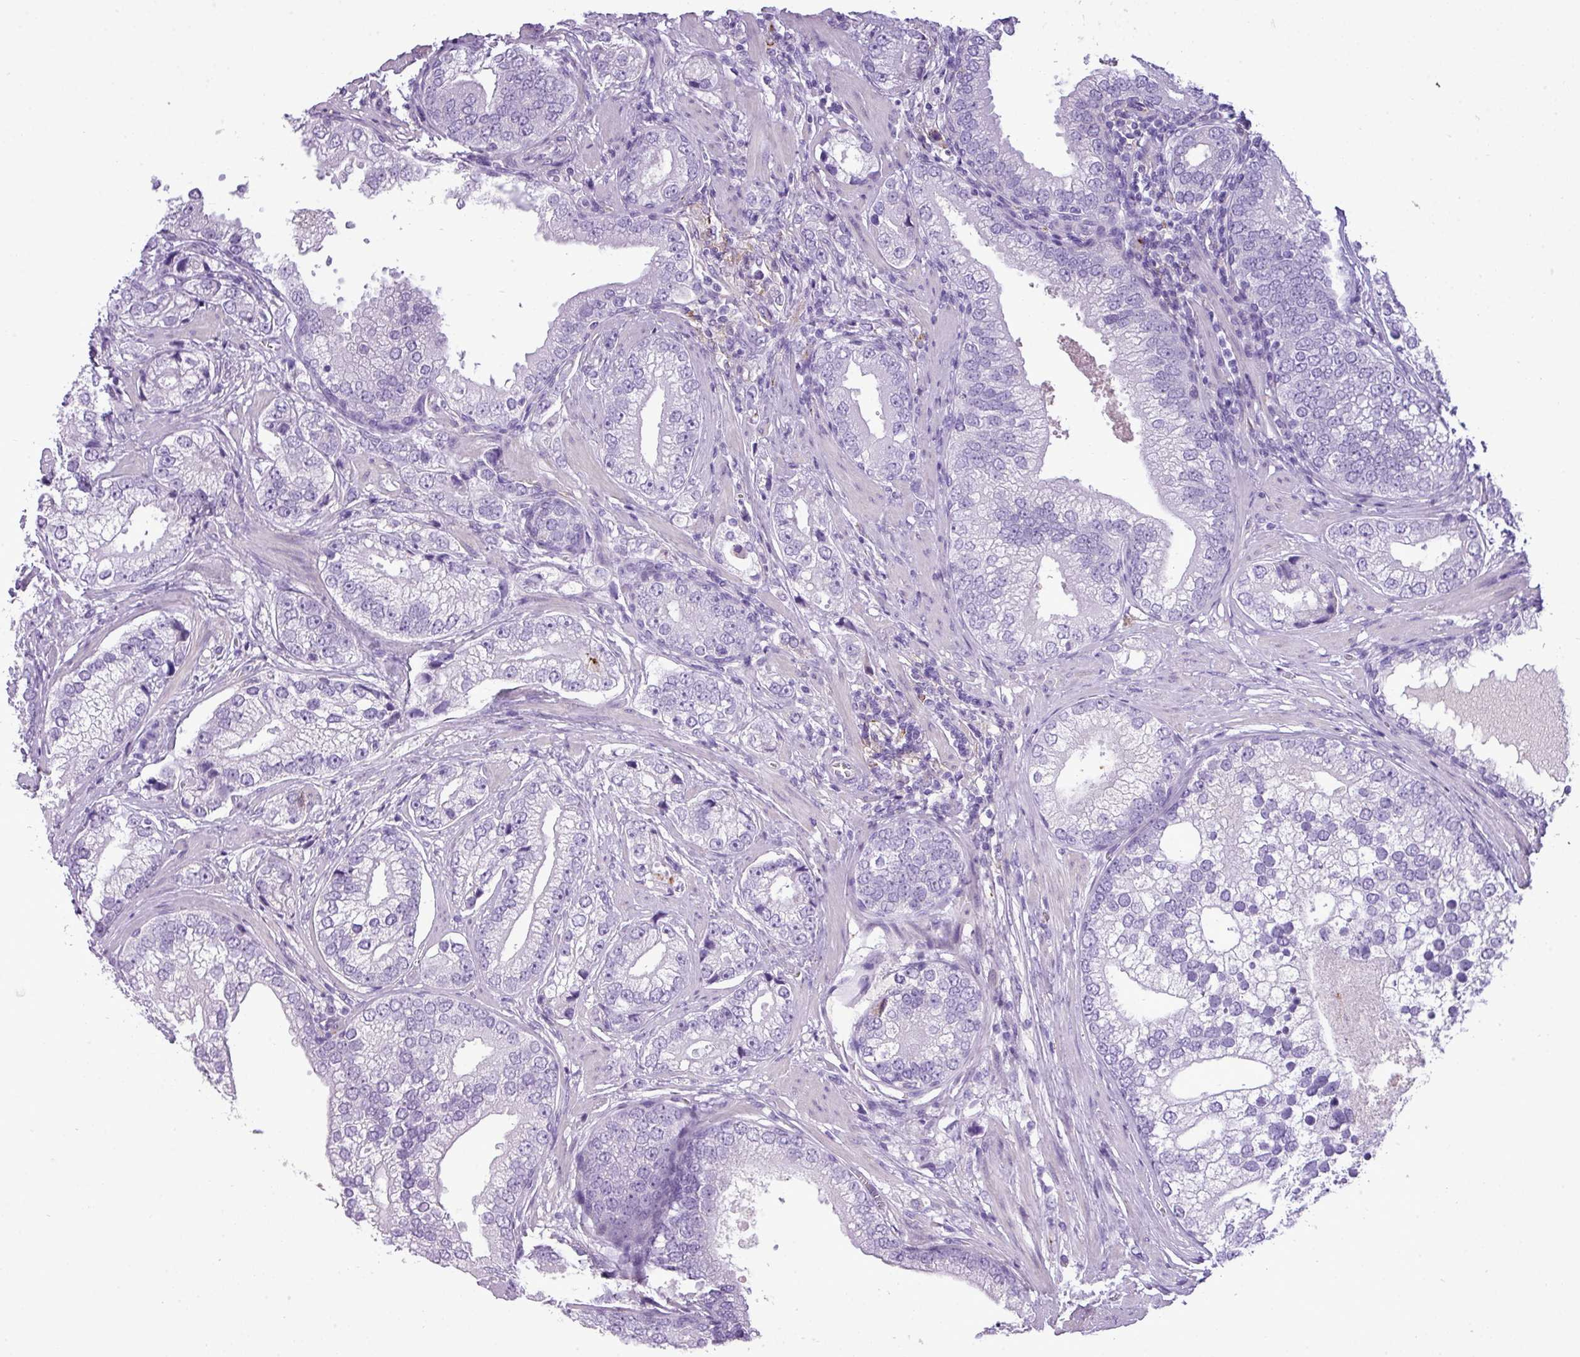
{"staining": {"intensity": "negative", "quantity": "none", "location": "none"}, "tissue": "prostate cancer", "cell_type": "Tumor cells", "image_type": "cancer", "snomed": [{"axis": "morphology", "description": "Adenocarcinoma, High grade"}, {"axis": "topography", "description": "Prostate"}], "caption": "Immunohistochemistry photomicrograph of prostate high-grade adenocarcinoma stained for a protein (brown), which displays no positivity in tumor cells.", "gene": "RBMXL2", "patient": {"sex": "male", "age": 75}}